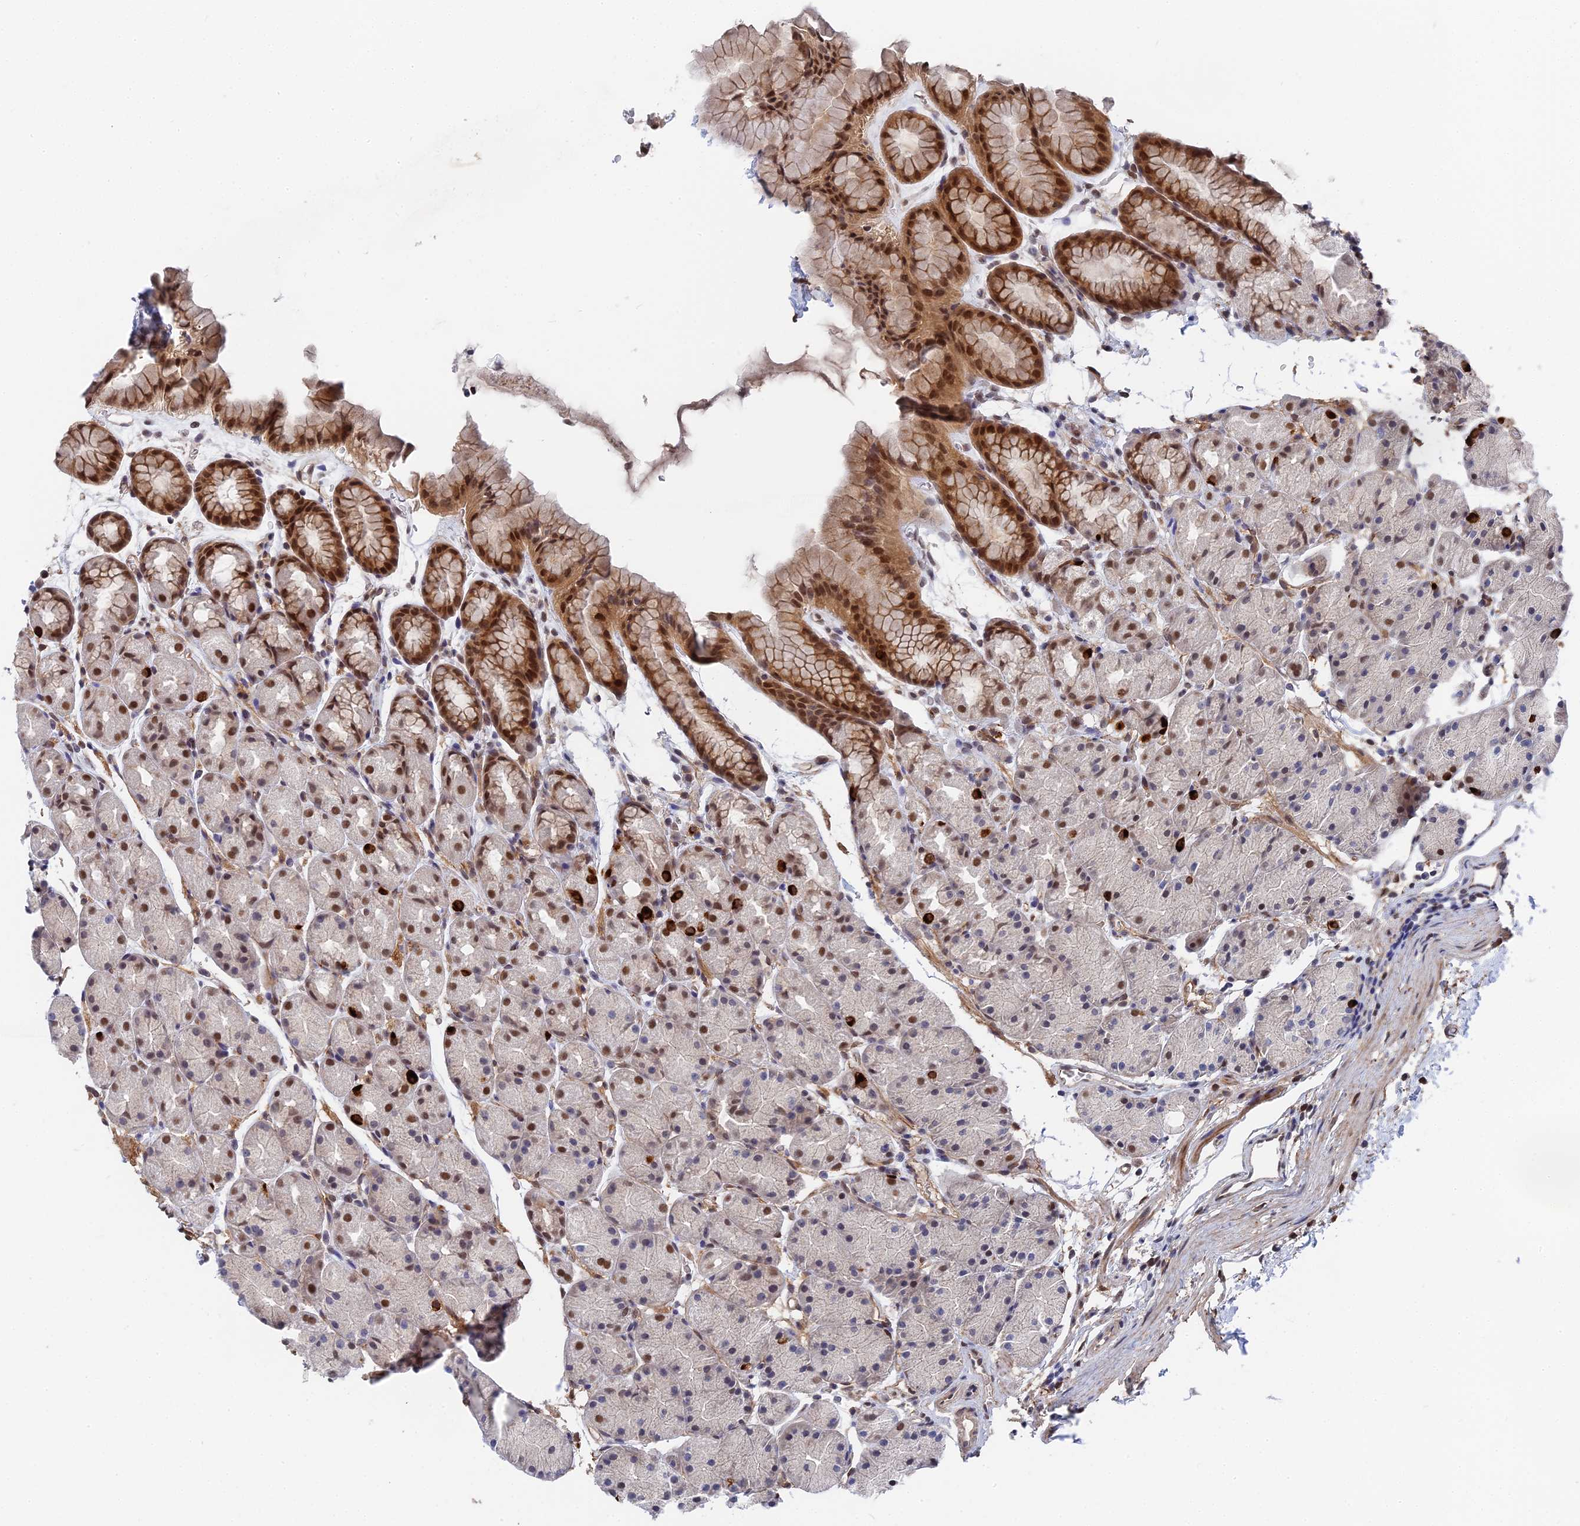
{"staining": {"intensity": "moderate", "quantity": "25%-75%", "location": "cytoplasmic/membranous,nuclear"}, "tissue": "stomach", "cell_type": "Glandular cells", "image_type": "normal", "snomed": [{"axis": "morphology", "description": "Normal tissue, NOS"}, {"axis": "topography", "description": "Stomach, upper"}, {"axis": "topography", "description": "Stomach"}], "caption": "Glandular cells demonstrate moderate cytoplasmic/membranous,nuclear expression in approximately 25%-75% of cells in normal stomach.", "gene": "CCDC85A", "patient": {"sex": "male", "age": 47}}